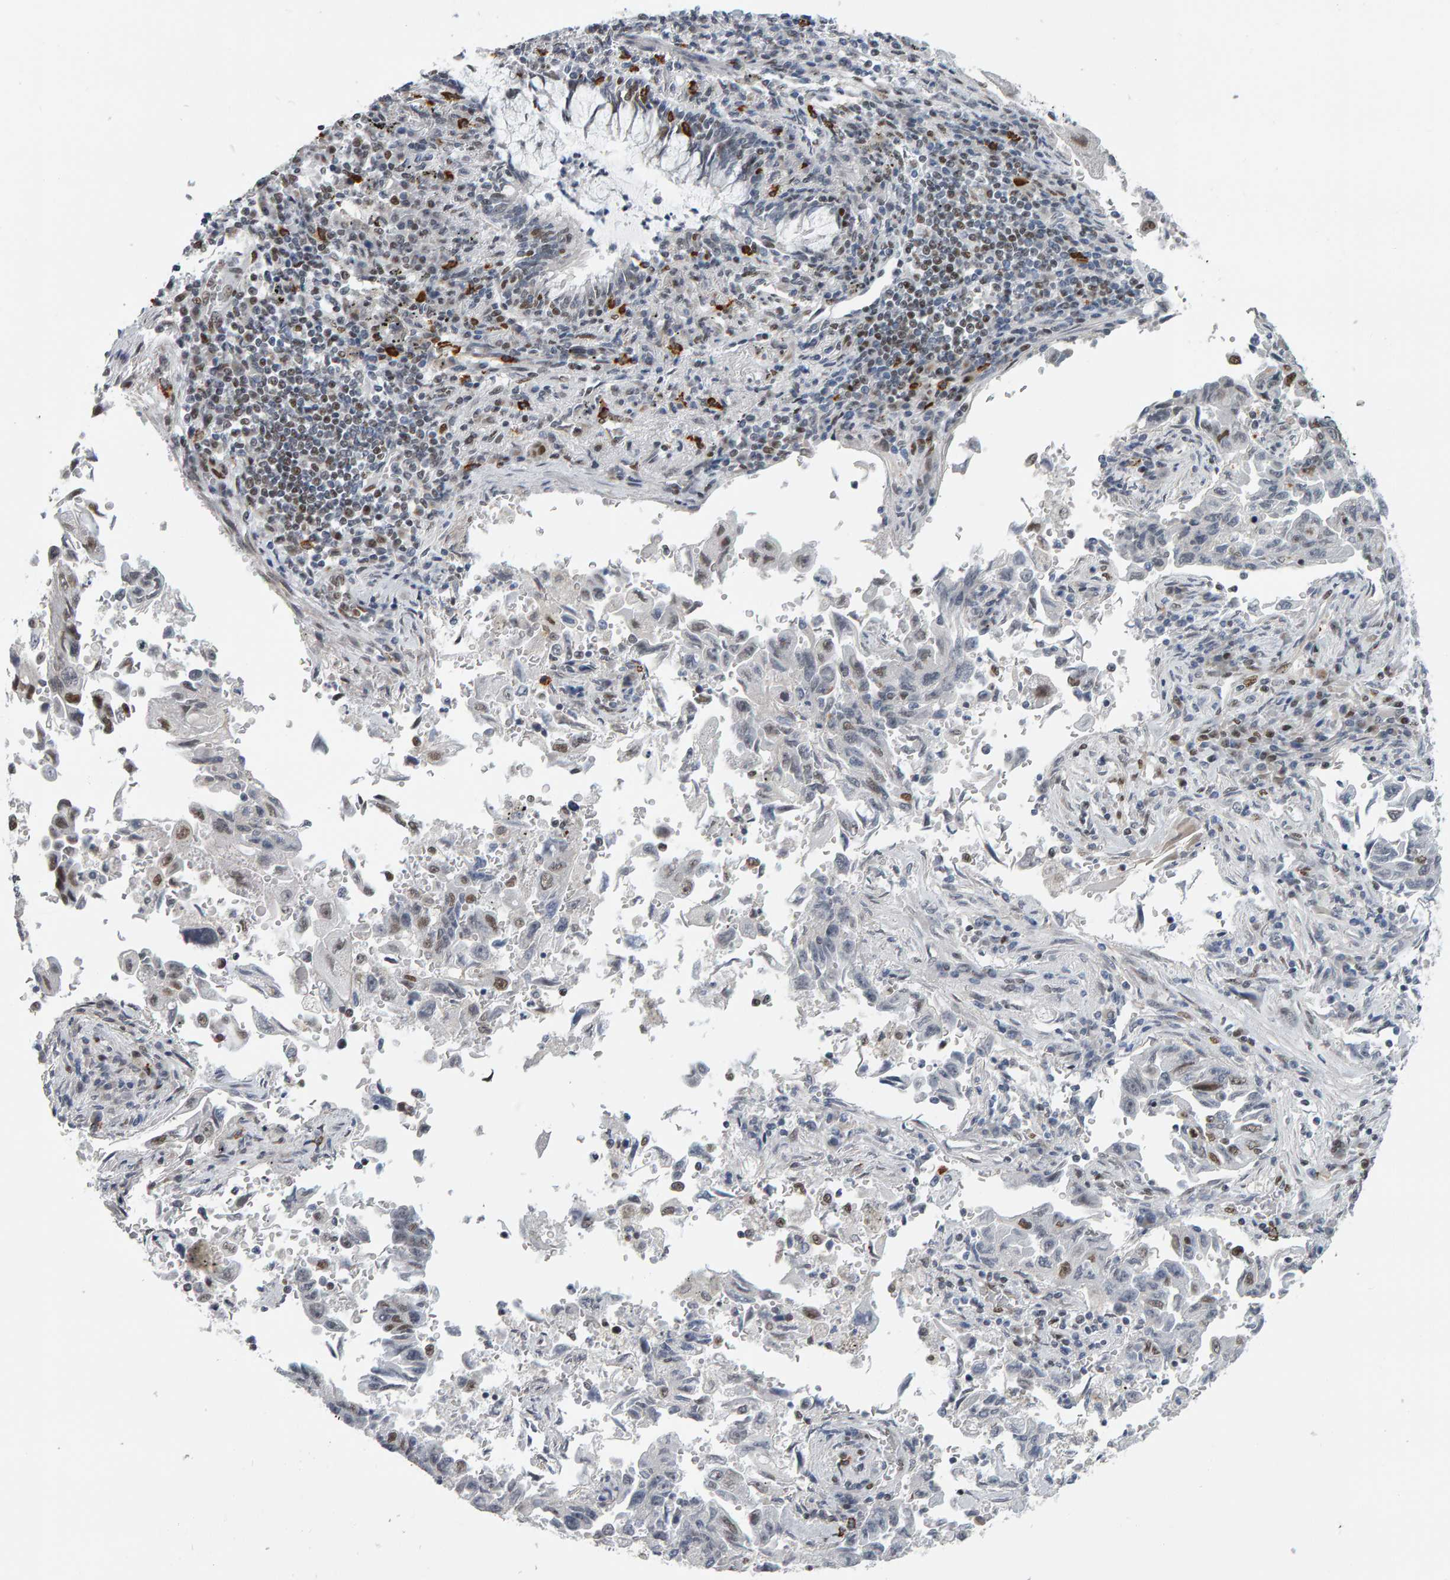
{"staining": {"intensity": "moderate", "quantity": "25%-75%", "location": "nuclear"}, "tissue": "lung cancer", "cell_type": "Tumor cells", "image_type": "cancer", "snomed": [{"axis": "morphology", "description": "Adenocarcinoma, NOS"}, {"axis": "topography", "description": "Lung"}], "caption": "DAB (3,3'-diaminobenzidine) immunohistochemical staining of human adenocarcinoma (lung) demonstrates moderate nuclear protein positivity in approximately 25%-75% of tumor cells.", "gene": "ATF7IP", "patient": {"sex": "female", "age": 51}}